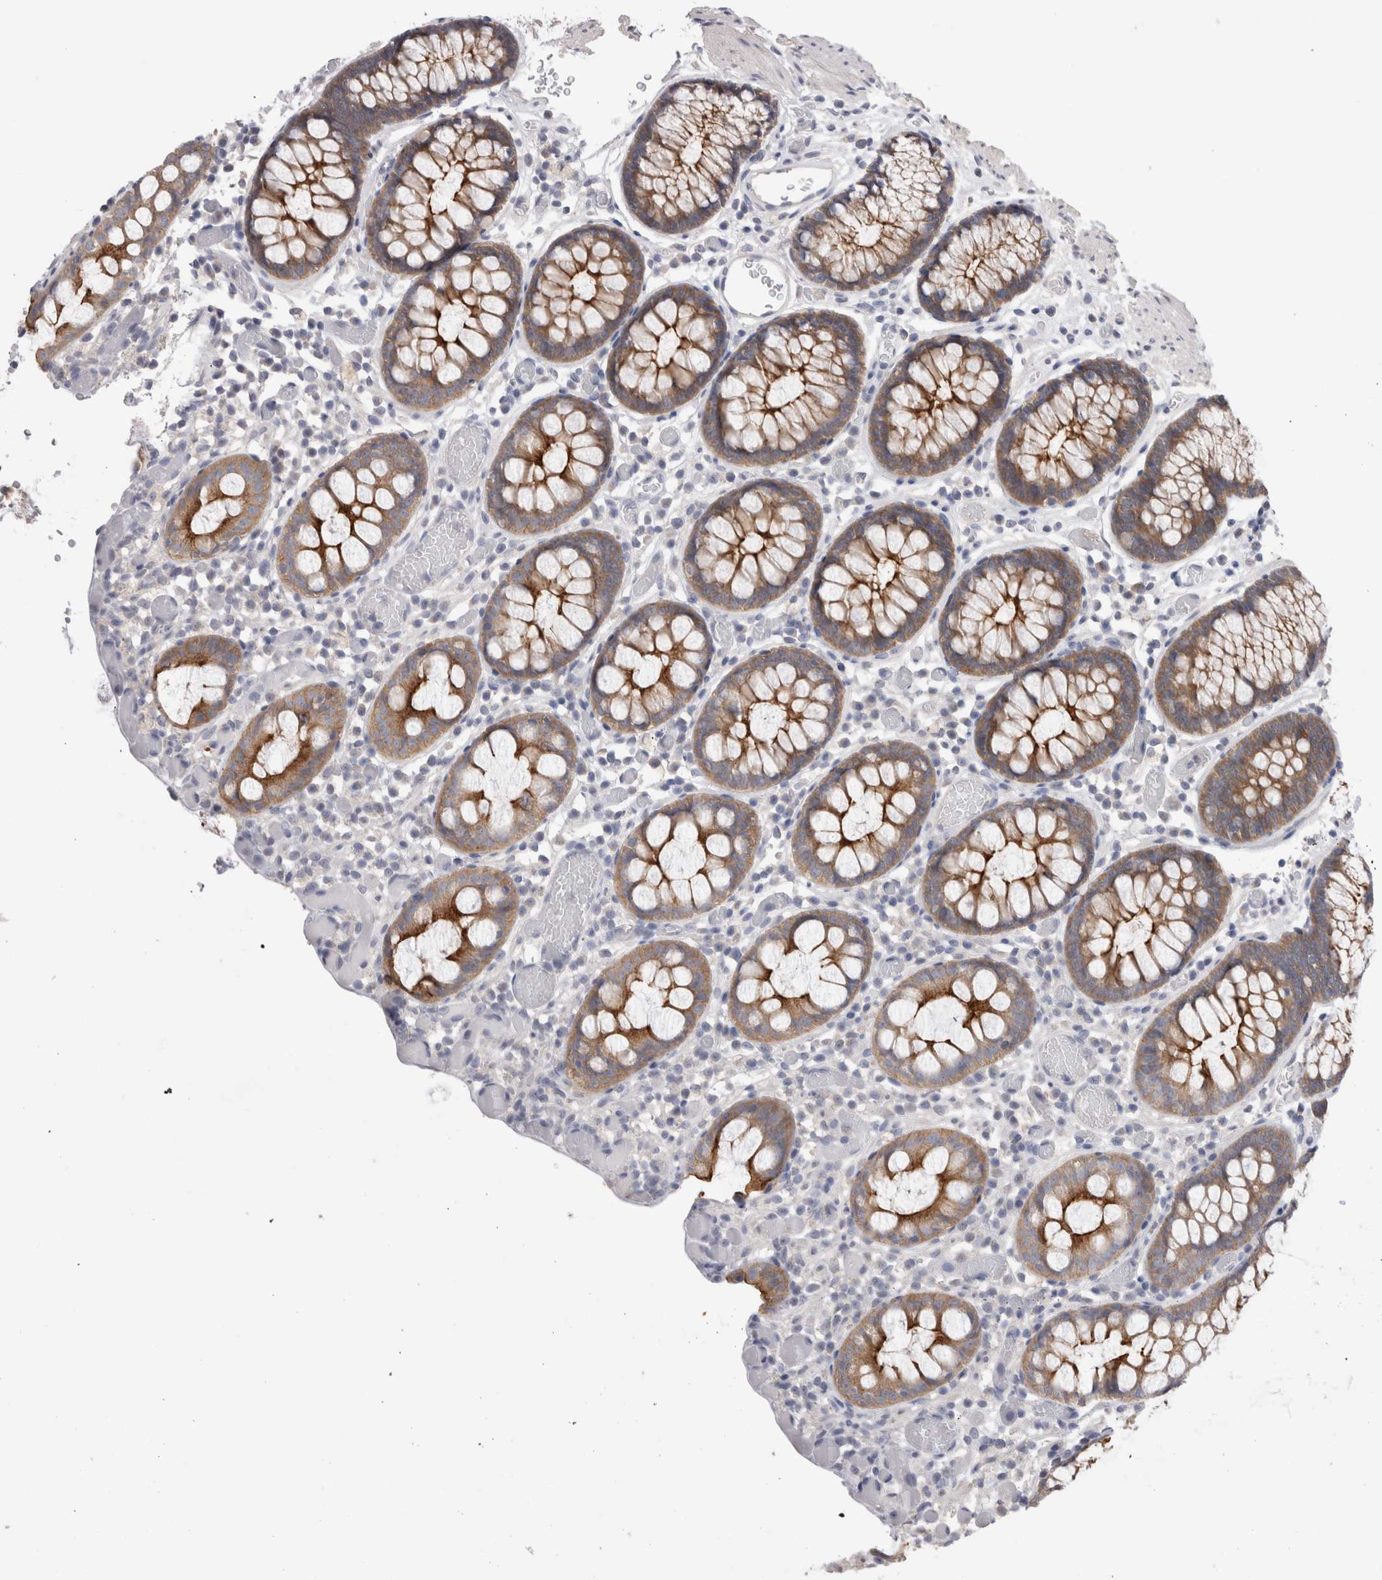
{"staining": {"intensity": "negative", "quantity": "none", "location": "none"}, "tissue": "colon", "cell_type": "Endothelial cells", "image_type": "normal", "snomed": [{"axis": "morphology", "description": "Normal tissue, NOS"}, {"axis": "topography", "description": "Colon"}], "caption": "The histopathology image shows no significant positivity in endothelial cells of colon. (Stains: DAB IHC with hematoxylin counter stain, Microscopy: brightfield microscopy at high magnification).", "gene": "OTOR", "patient": {"sex": "male", "age": 14}}